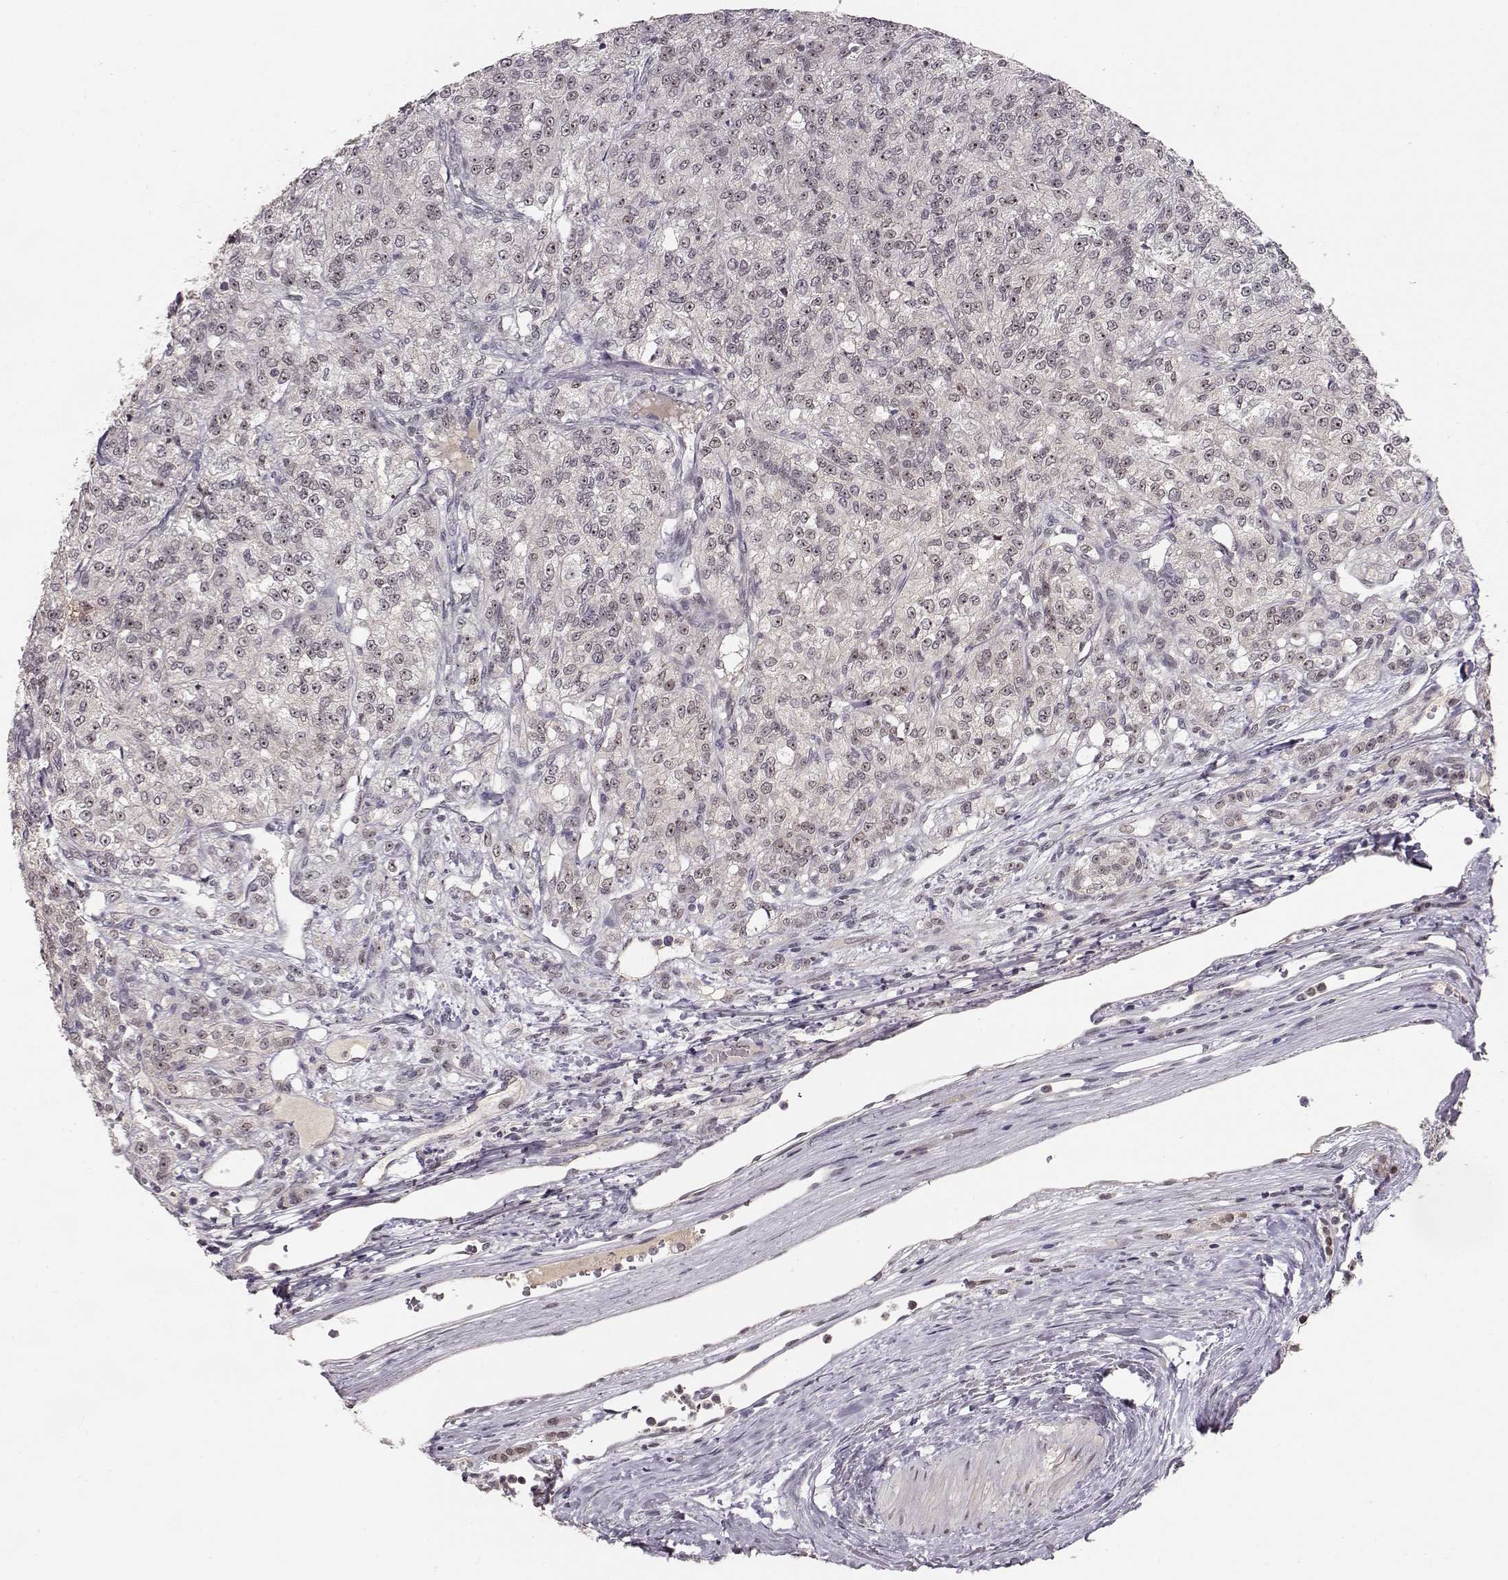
{"staining": {"intensity": "negative", "quantity": "none", "location": "none"}, "tissue": "renal cancer", "cell_type": "Tumor cells", "image_type": "cancer", "snomed": [{"axis": "morphology", "description": "Adenocarcinoma, NOS"}, {"axis": "topography", "description": "Kidney"}], "caption": "The micrograph demonstrates no significant expression in tumor cells of renal cancer. The staining is performed using DAB (3,3'-diaminobenzidine) brown chromogen with nuclei counter-stained in using hematoxylin.", "gene": "CSNK2A1", "patient": {"sex": "female", "age": 63}}